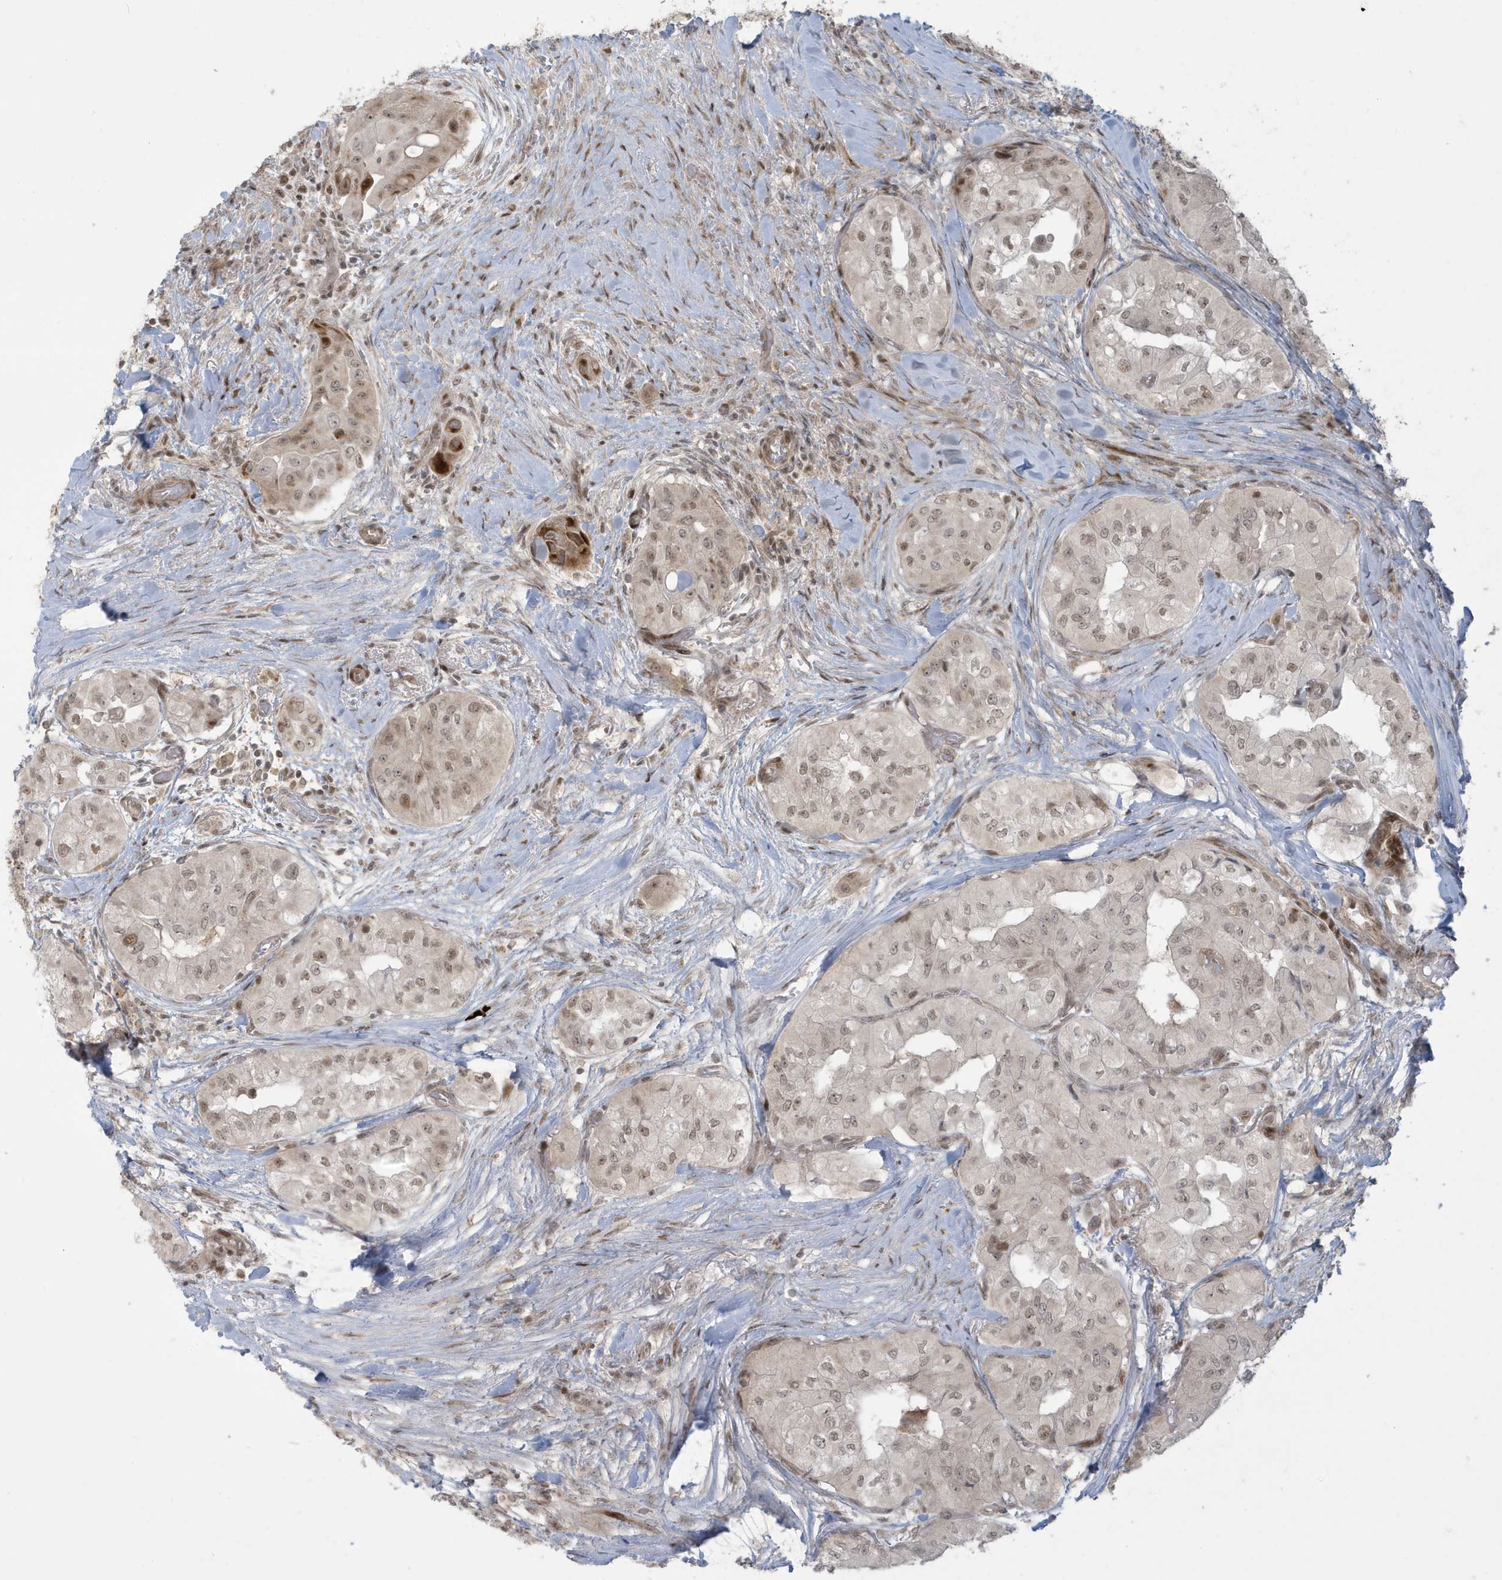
{"staining": {"intensity": "moderate", "quantity": "<25%", "location": "cytoplasmic/membranous,nuclear"}, "tissue": "thyroid cancer", "cell_type": "Tumor cells", "image_type": "cancer", "snomed": [{"axis": "morphology", "description": "Papillary adenocarcinoma, NOS"}, {"axis": "topography", "description": "Thyroid gland"}], "caption": "This photomicrograph reveals immunohistochemistry (IHC) staining of thyroid cancer, with low moderate cytoplasmic/membranous and nuclear expression in about <25% of tumor cells.", "gene": "C1orf52", "patient": {"sex": "female", "age": 59}}